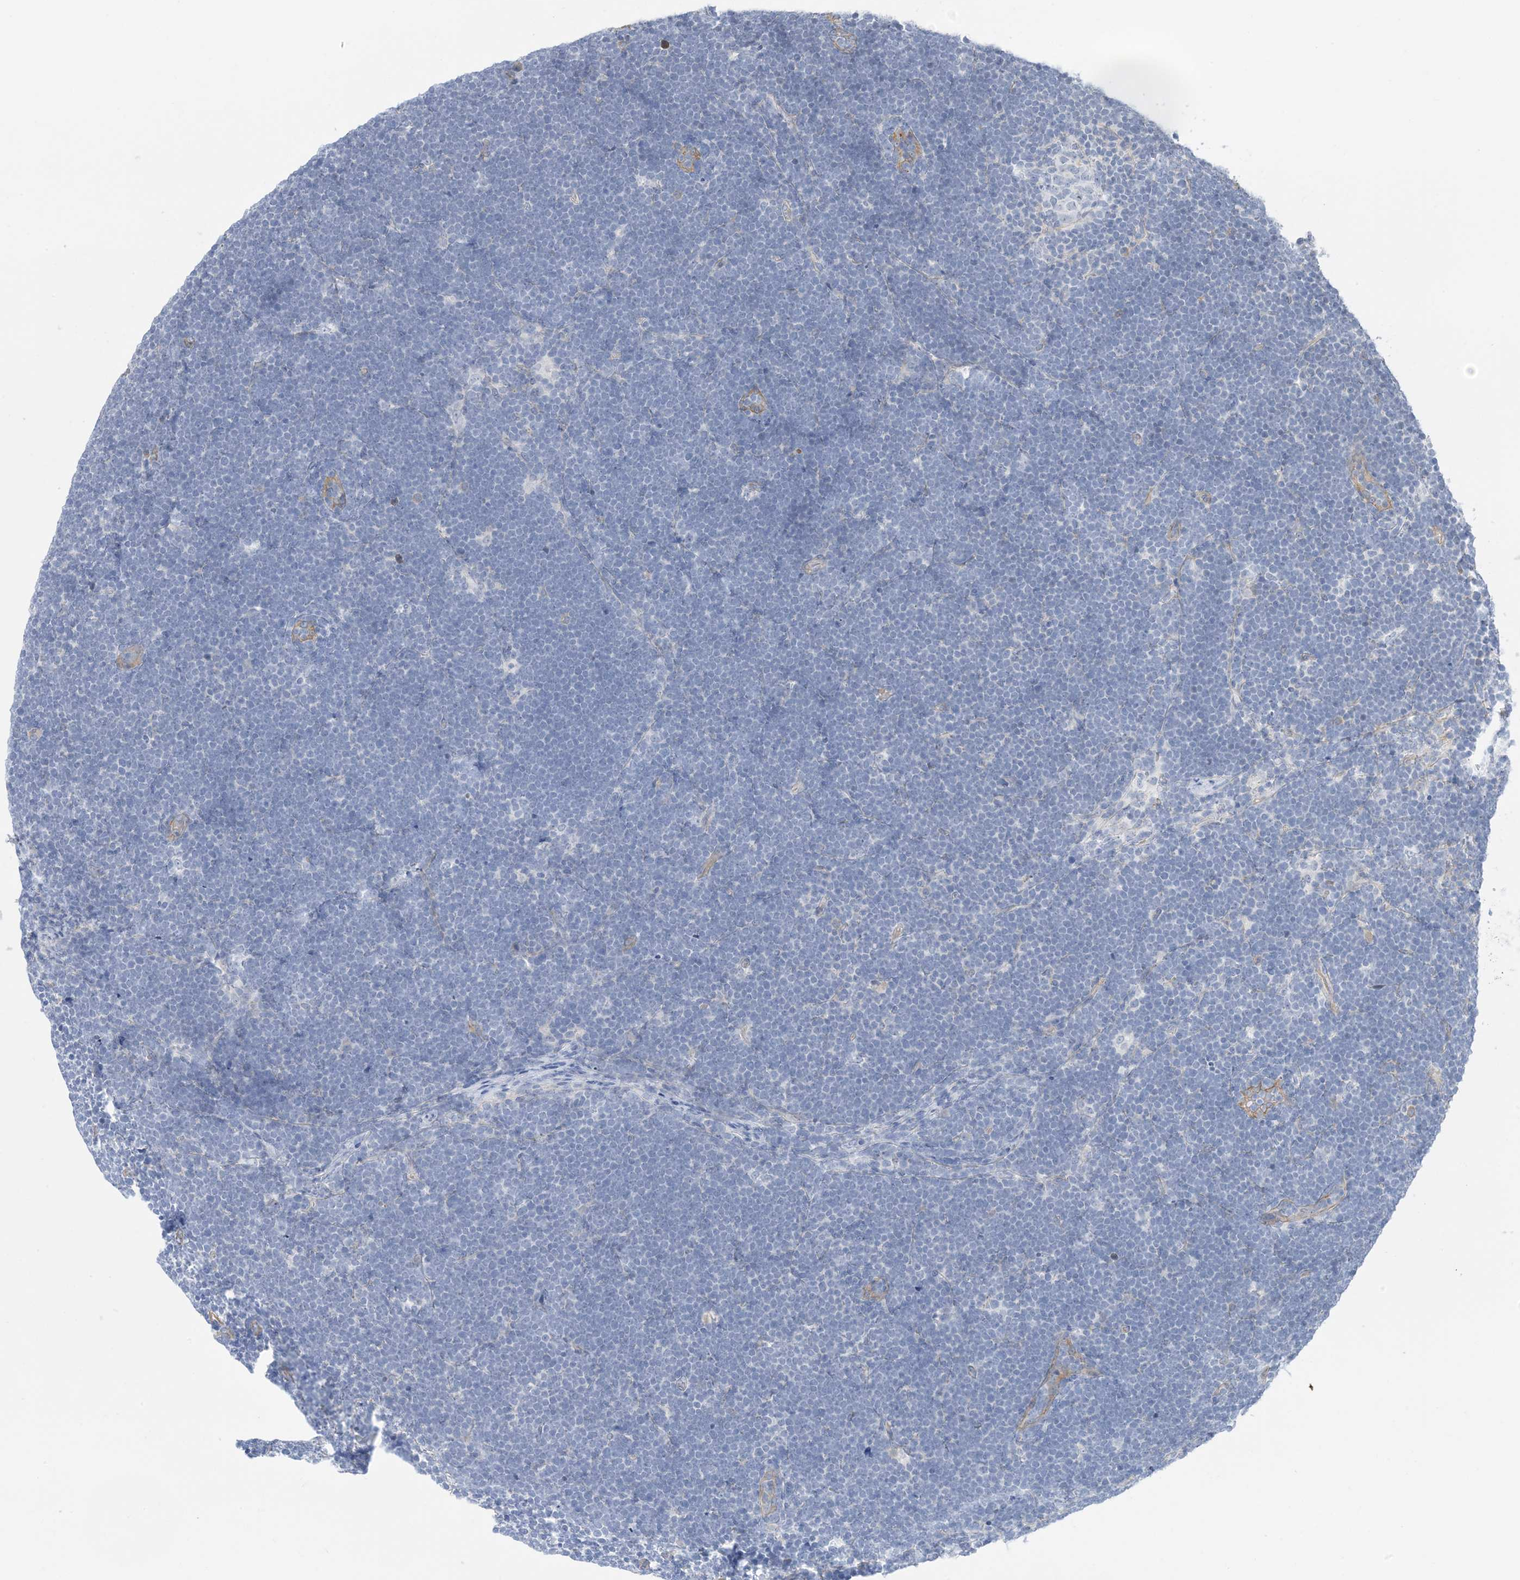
{"staining": {"intensity": "negative", "quantity": "none", "location": "none"}, "tissue": "lymphoma", "cell_type": "Tumor cells", "image_type": "cancer", "snomed": [{"axis": "morphology", "description": "Malignant lymphoma, non-Hodgkin's type, High grade"}, {"axis": "topography", "description": "Lymph node"}], "caption": "Micrograph shows no significant protein staining in tumor cells of malignant lymphoma, non-Hodgkin's type (high-grade). (DAB immunohistochemistry visualized using brightfield microscopy, high magnification).", "gene": "IL36B", "patient": {"sex": "male", "age": 13}}